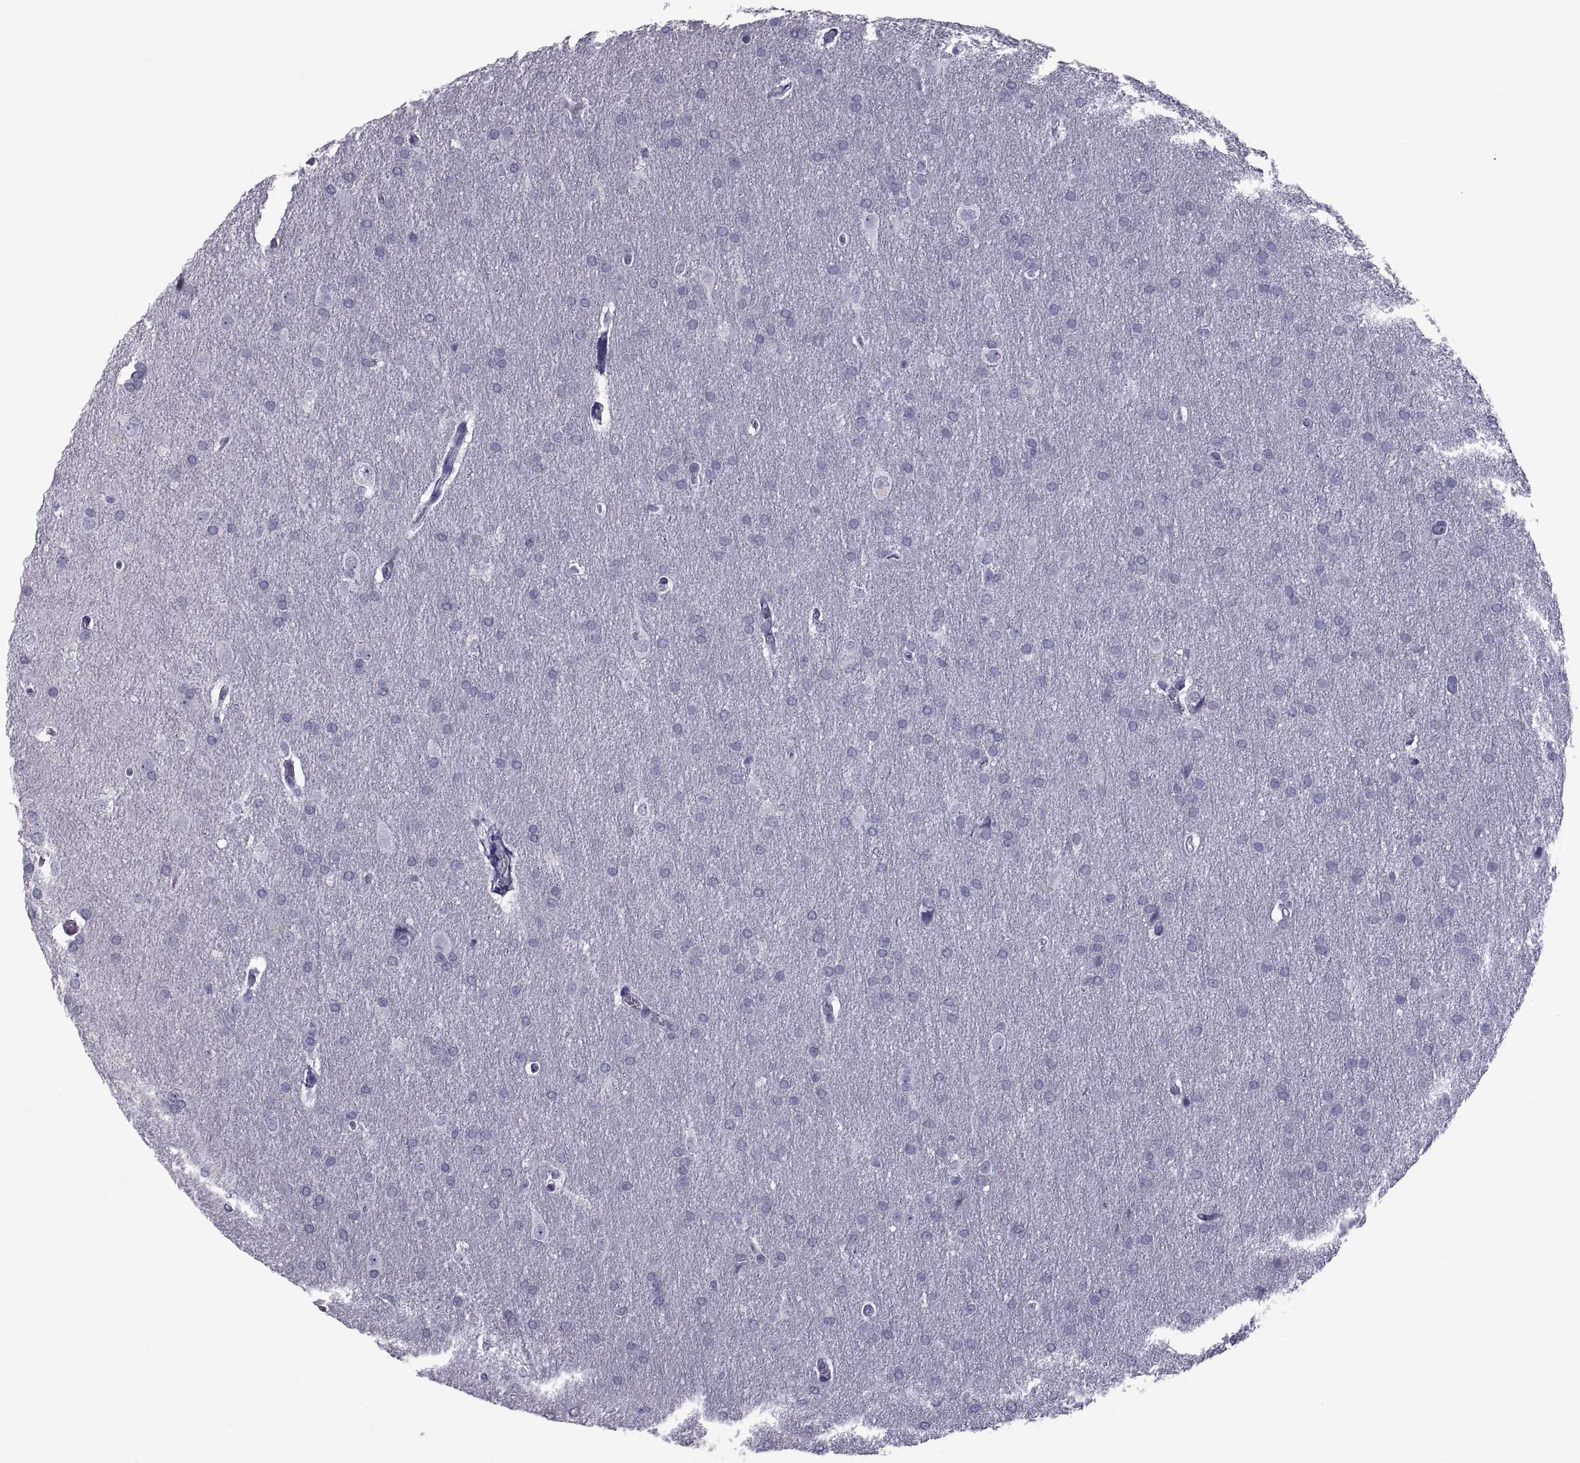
{"staining": {"intensity": "negative", "quantity": "none", "location": "none"}, "tissue": "glioma", "cell_type": "Tumor cells", "image_type": "cancer", "snomed": [{"axis": "morphology", "description": "Glioma, malignant, Low grade"}, {"axis": "topography", "description": "Brain"}], "caption": "An immunohistochemistry image of malignant glioma (low-grade) is shown. There is no staining in tumor cells of malignant glioma (low-grade). Brightfield microscopy of immunohistochemistry (IHC) stained with DAB (brown) and hematoxylin (blue), captured at high magnification.", "gene": "MAGEB1", "patient": {"sex": "female", "age": 32}}